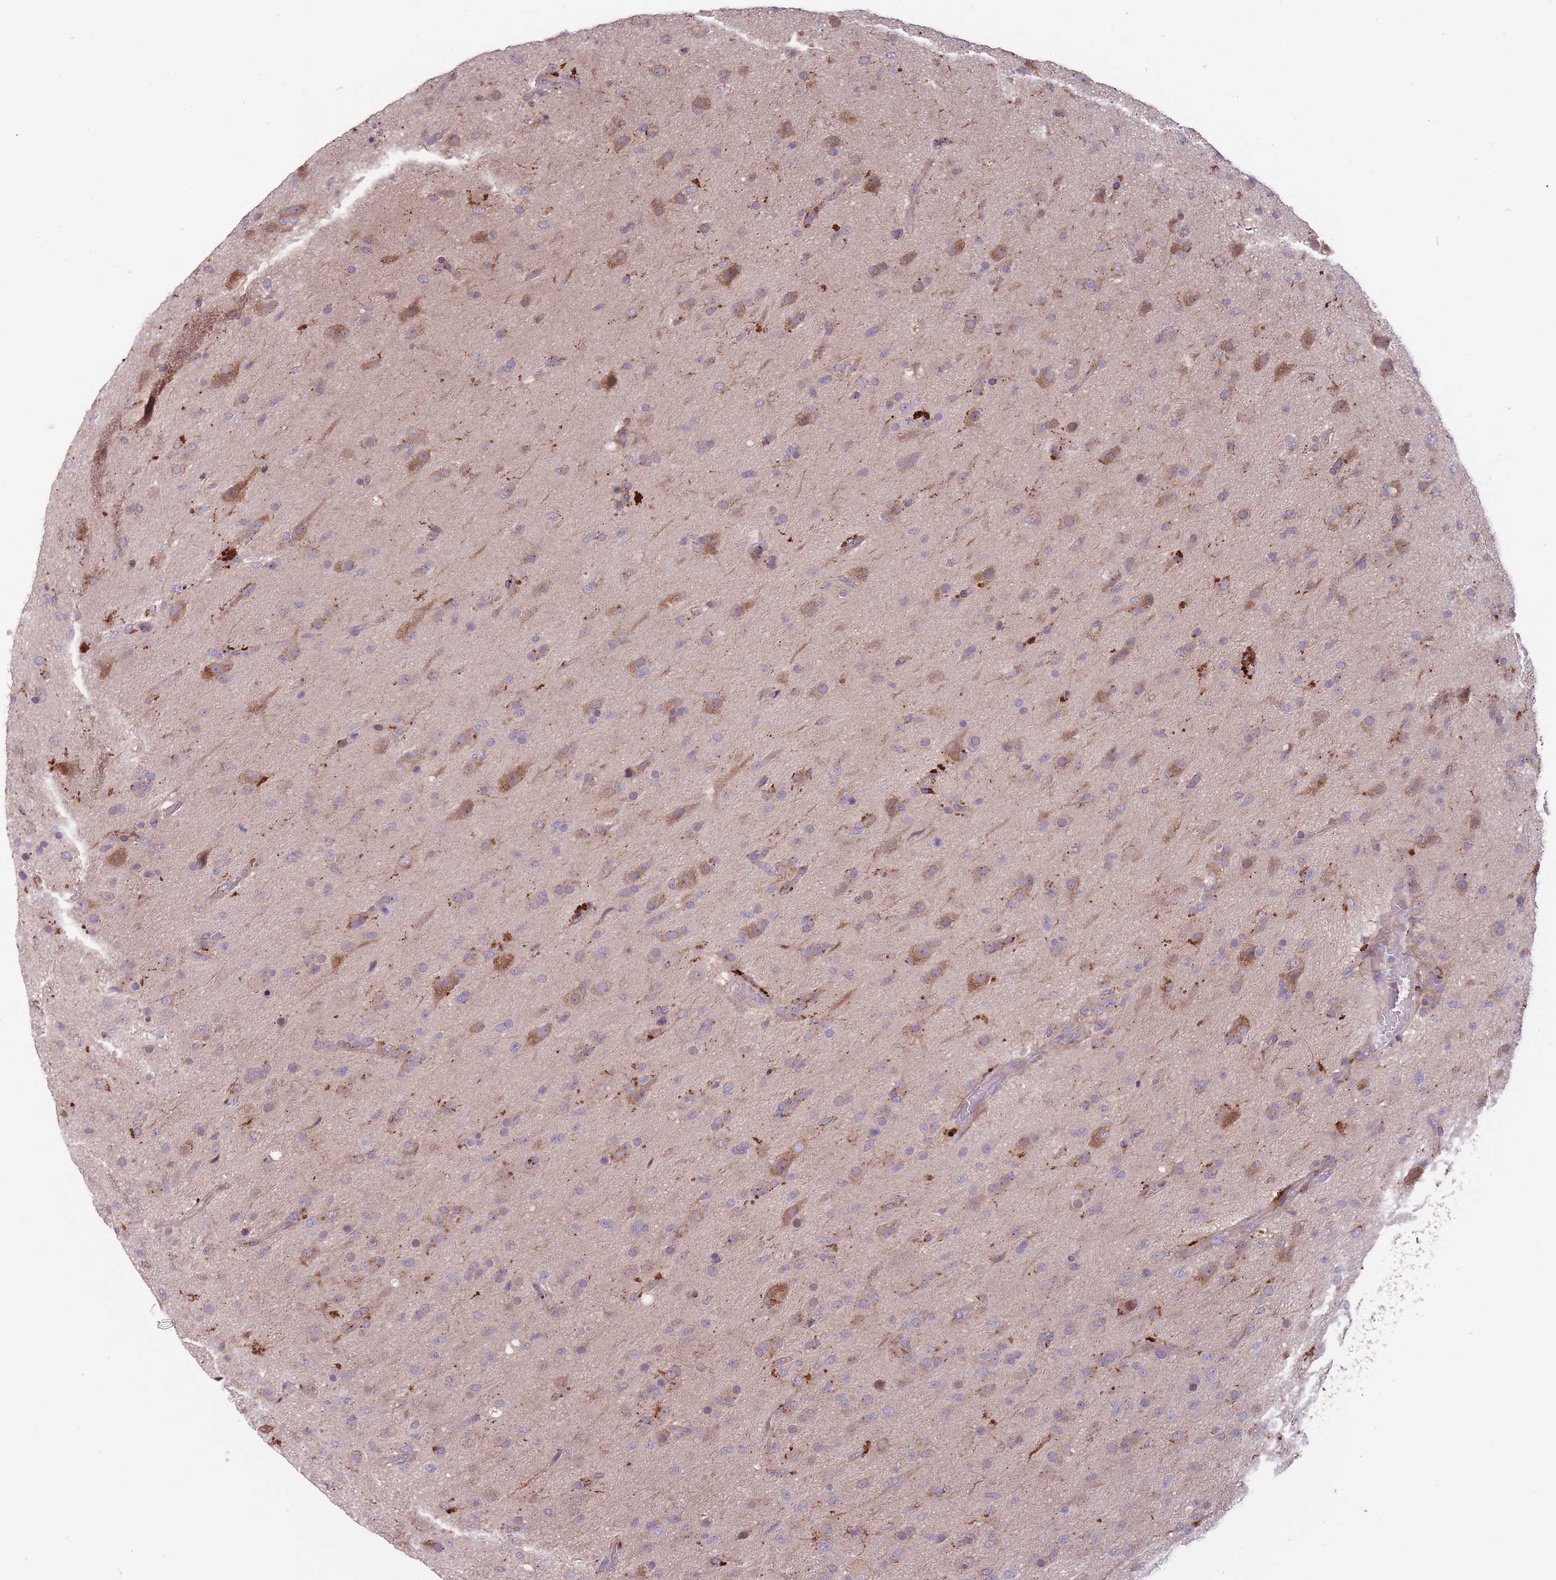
{"staining": {"intensity": "weak", "quantity": "<25%", "location": "cytoplasmic/membranous"}, "tissue": "glioma", "cell_type": "Tumor cells", "image_type": "cancer", "snomed": [{"axis": "morphology", "description": "Glioma, malignant, Low grade"}, {"axis": "topography", "description": "Brain"}], "caption": "This is an IHC histopathology image of human low-grade glioma (malignant). There is no staining in tumor cells.", "gene": "ITPKC", "patient": {"sex": "male", "age": 65}}